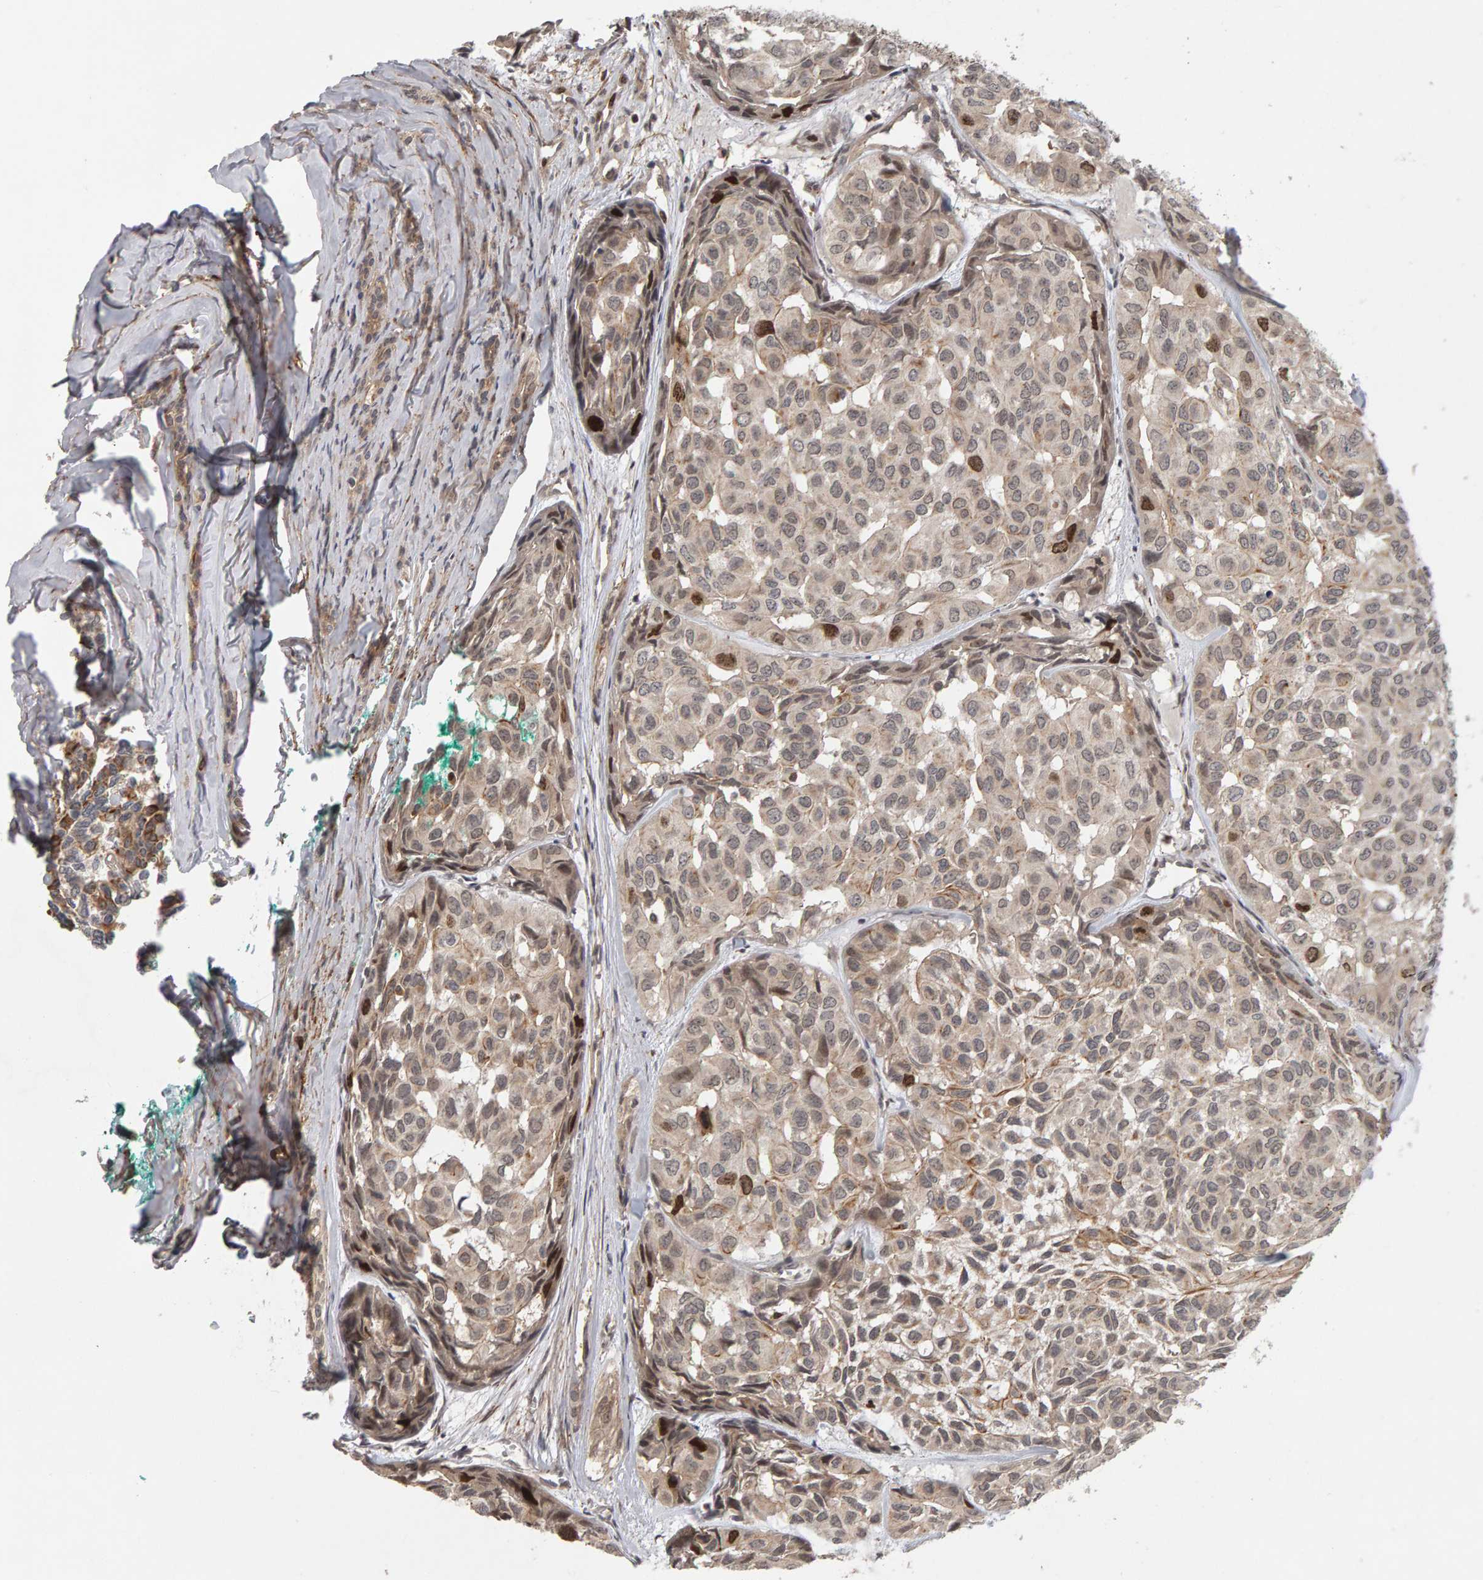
{"staining": {"intensity": "moderate", "quantity": "<25%", "location": "nuclear"}, "tissue": "head and neck cancer", "cell_type": "Tumor cells", "image_type": "cancer", "snomed": [{"axis": "morphology", "description": "Adenocarcinoma, NOS"}, {"axis": "topography", "description": "Salivary gland, NOS"}, {"axis": "topography", "description": "Head-Neck"}], "caption": "A low amount of moderate nuclear positivity is appreciated in about <25% of tumor cells in head and neck cancer tissue.", "gene": "CDCA5", "patient": {"sex": "female", "age": 76}}